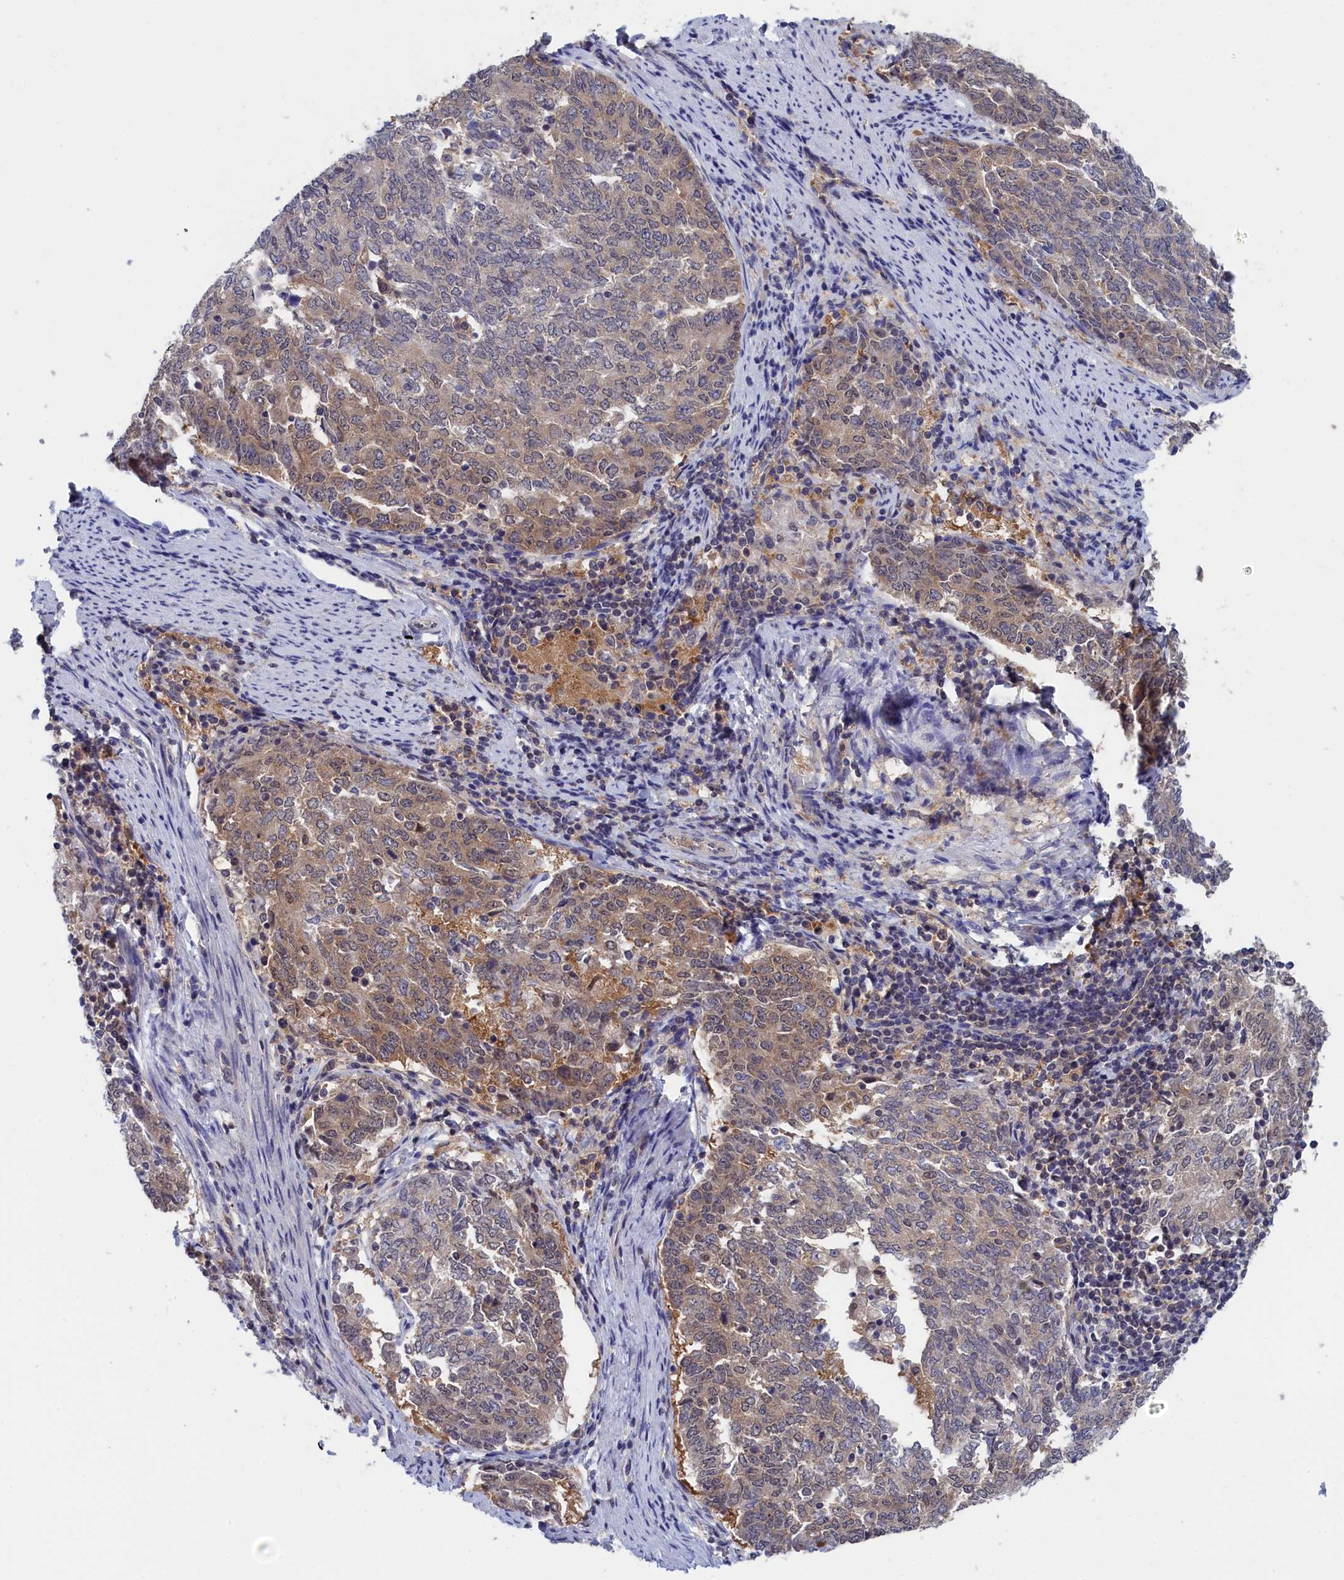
{"staining": {"intensity": "weak", "quantity": "25%-75%", "location": "cytoplasmic/membranous"}, "tissue": "endometrial cancer", "cell_type": "Tumor cells", "image_type": "cancer", "snomed": [{"axis": "morphology", "description": "Adenocarcinoma, NOS"}, {"axis": "topography", "description": "Endometrium"}], "caption": "There is low levels of weak cytoplasmic/membranous positivity in tumor cells of endometrial cancer, as demonstrated by immunohistochemical staining (brown color).", "gene": "PGP", "patient": {"sex": "female", "age": 80}}